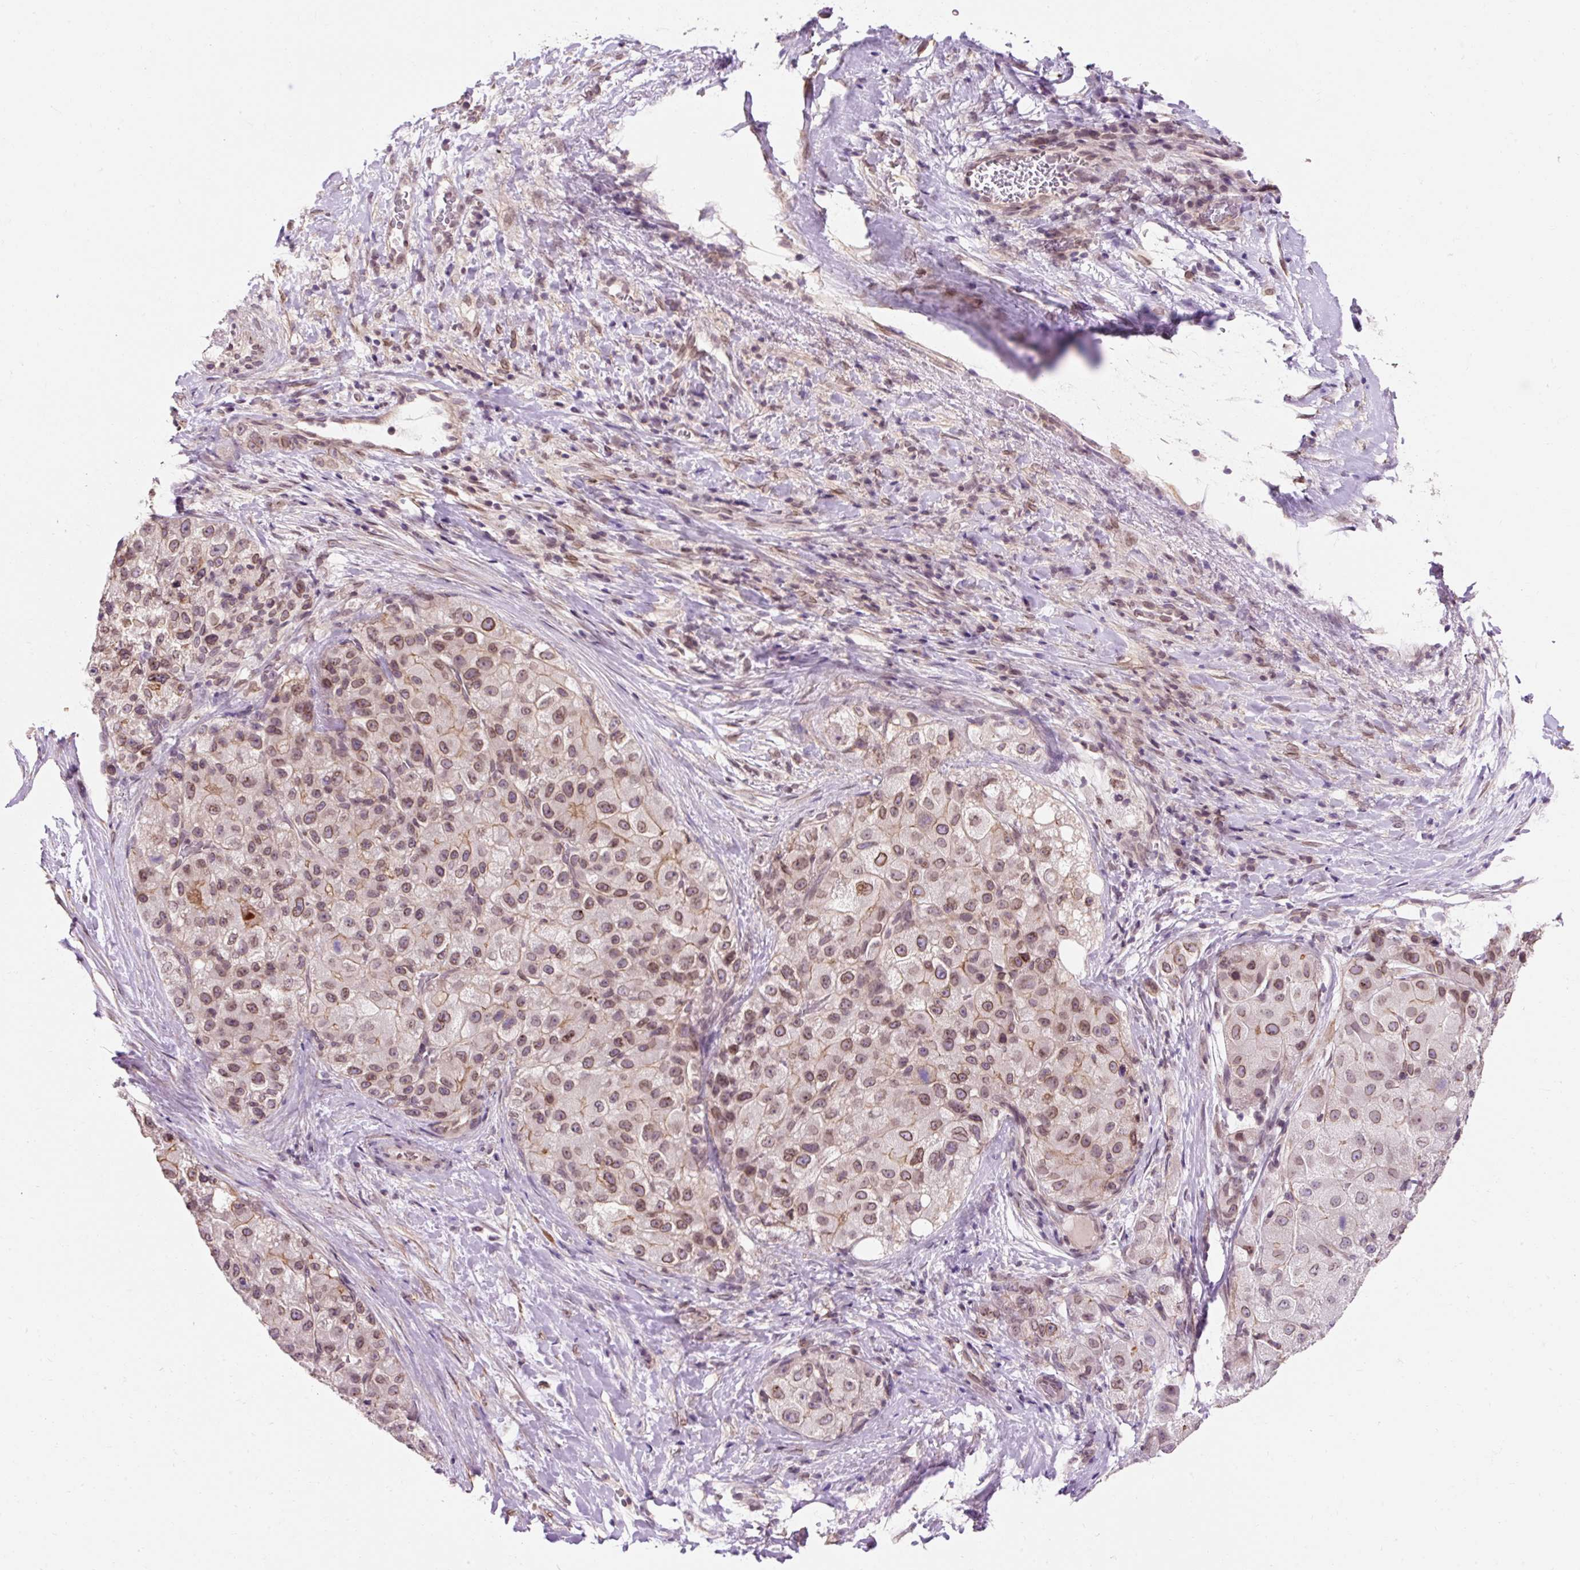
{"staining": {"intensity": "moderate", "quantity": ">75%", "location": "cytoplasmic/membranous,nuclear"}, "tissue": "liver cancer", "cell_type": "Tumor cells", "image_type": "cancer", "snomed": [{"axis": "morphology", "description": "Carcinoma, Hepatocellular, NOS"}, {"axis": "topography", "description": "Liver"}], "caption": "This photomicrograph exhibits IHC staining of human liver hepatocellular carcinoma, with medium moderate cytoplasmic/membranous and nuclear staining in approximately >75% of tumor cells.", "gene": "ZNF610", "patient": {"sex": "male", "age": 80}}